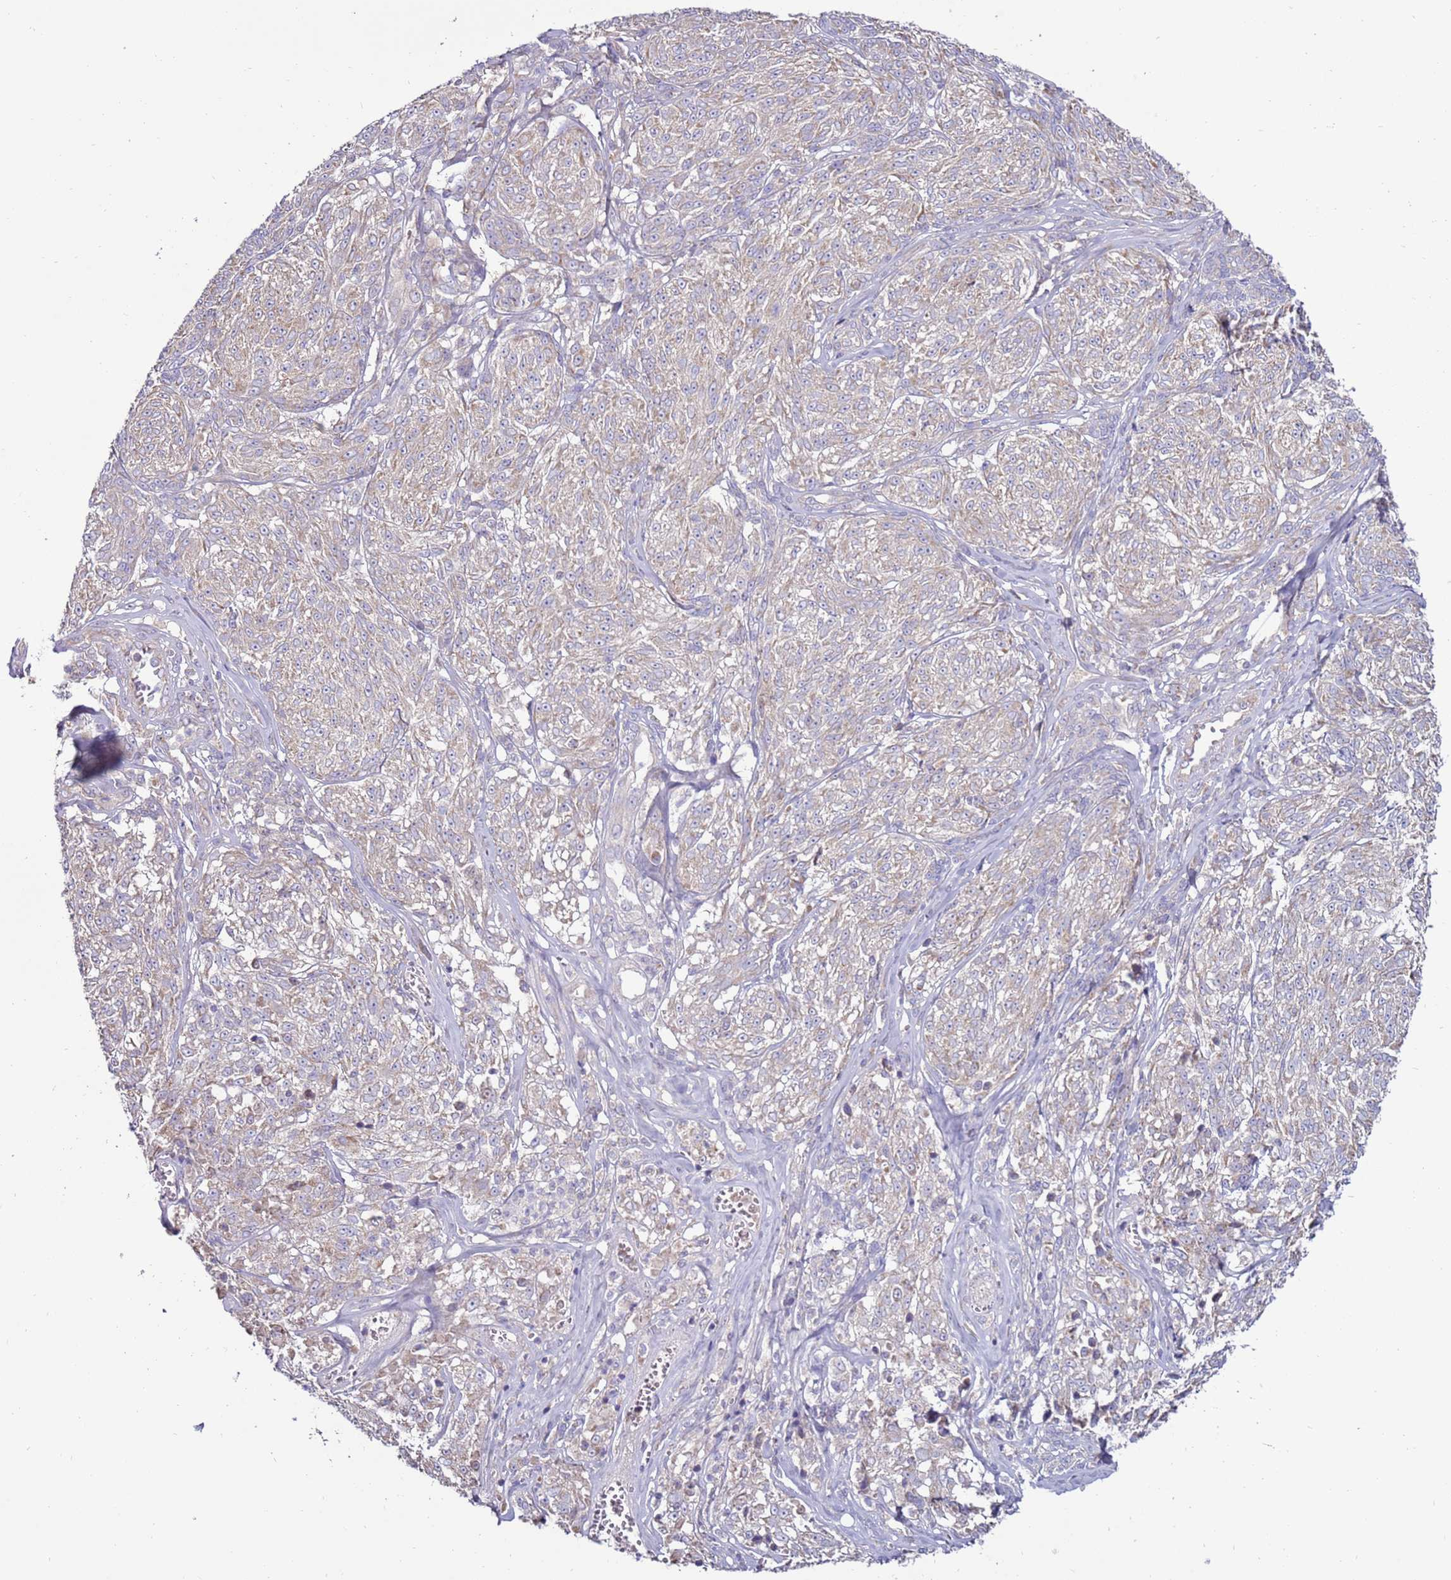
{"staining": {"intensity": "negative", "quantity": "none", "location": "none"}, "tissue": "melanoma", "cell_type": "Tumor cells", "image_type": "cancer", "snomed": [{"axis": "morphology", "description": "Malignant melanoma, NOS"}, {"axis": "topography", "description": "Skin"}], "caption": "Micrograph shows no significant protein positivity in tumor cells of malignant melanoma. Nuclei are stained in blue.", "gene": "TRAPPC4", "patient": {"sex": "female", "age": 63}}